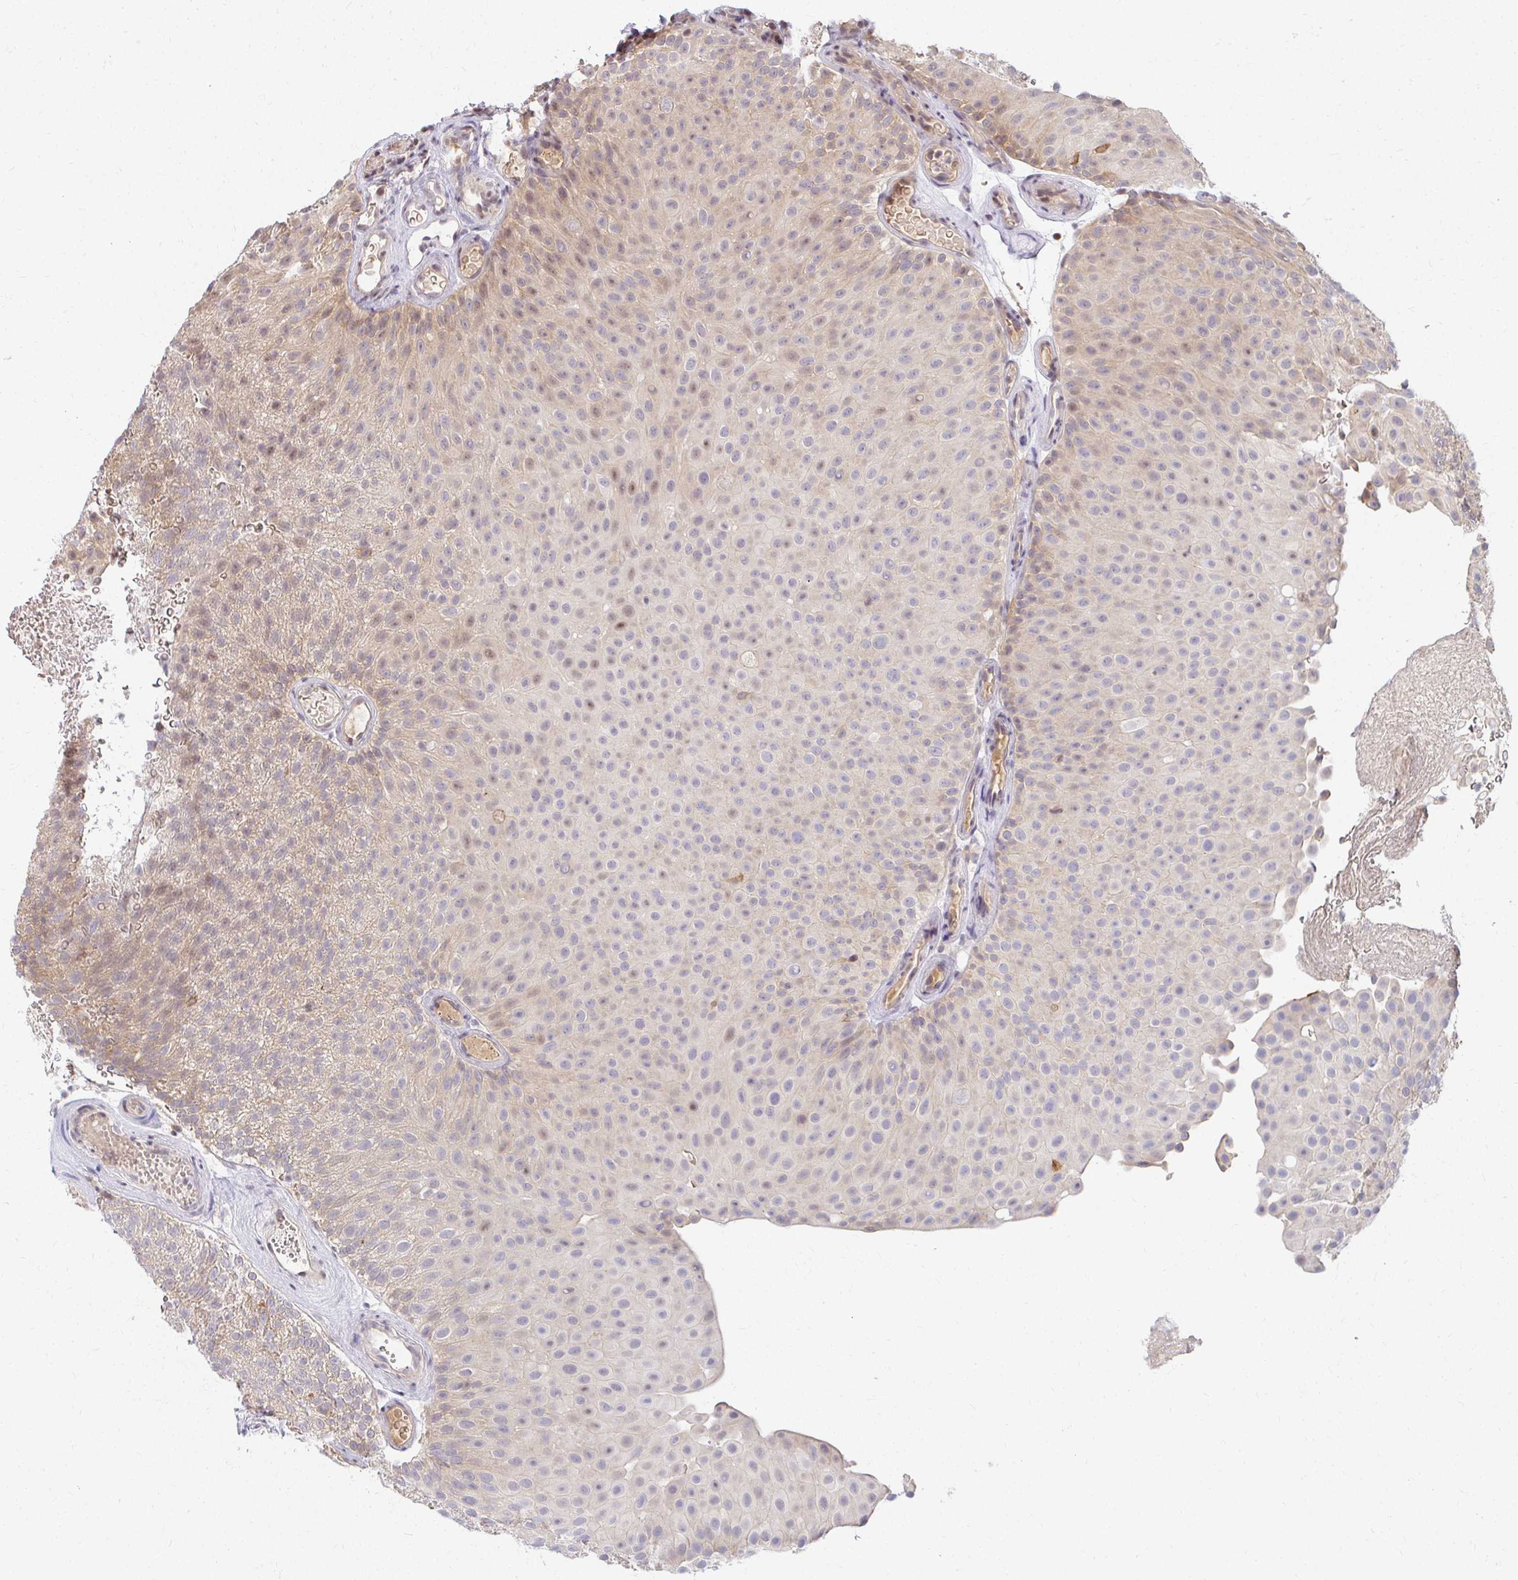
{"staining": {"intensity": "weak", "quantity": "<25%", "location": "cytoplasmic/membranous"}, "tissue": "urothelial cancer", "cell_type": "Tumor cells", "image_type": "cancer", "snomed": [{"axis": "morphology", "description": "Urothelial carcinoma, Low grade"}, {"axis": "topography", "description": "Urinary bladder"}], "caption": "This histopathology image is of low-grade urothelial carcinoma stained with immunohistochemistry (IHC) to label a protein in brown with the nuclei are counter-stained blue. There is no staining in tumor cells. (Stains: DAB (3,3'-diaminobenzidine) immunohistochemistry with hematoxylin counter stain, Microscopy: brightfield microscopy at high magnification).", "gene": "ANK3", "patient": {"sex": "male", "age": 78}}